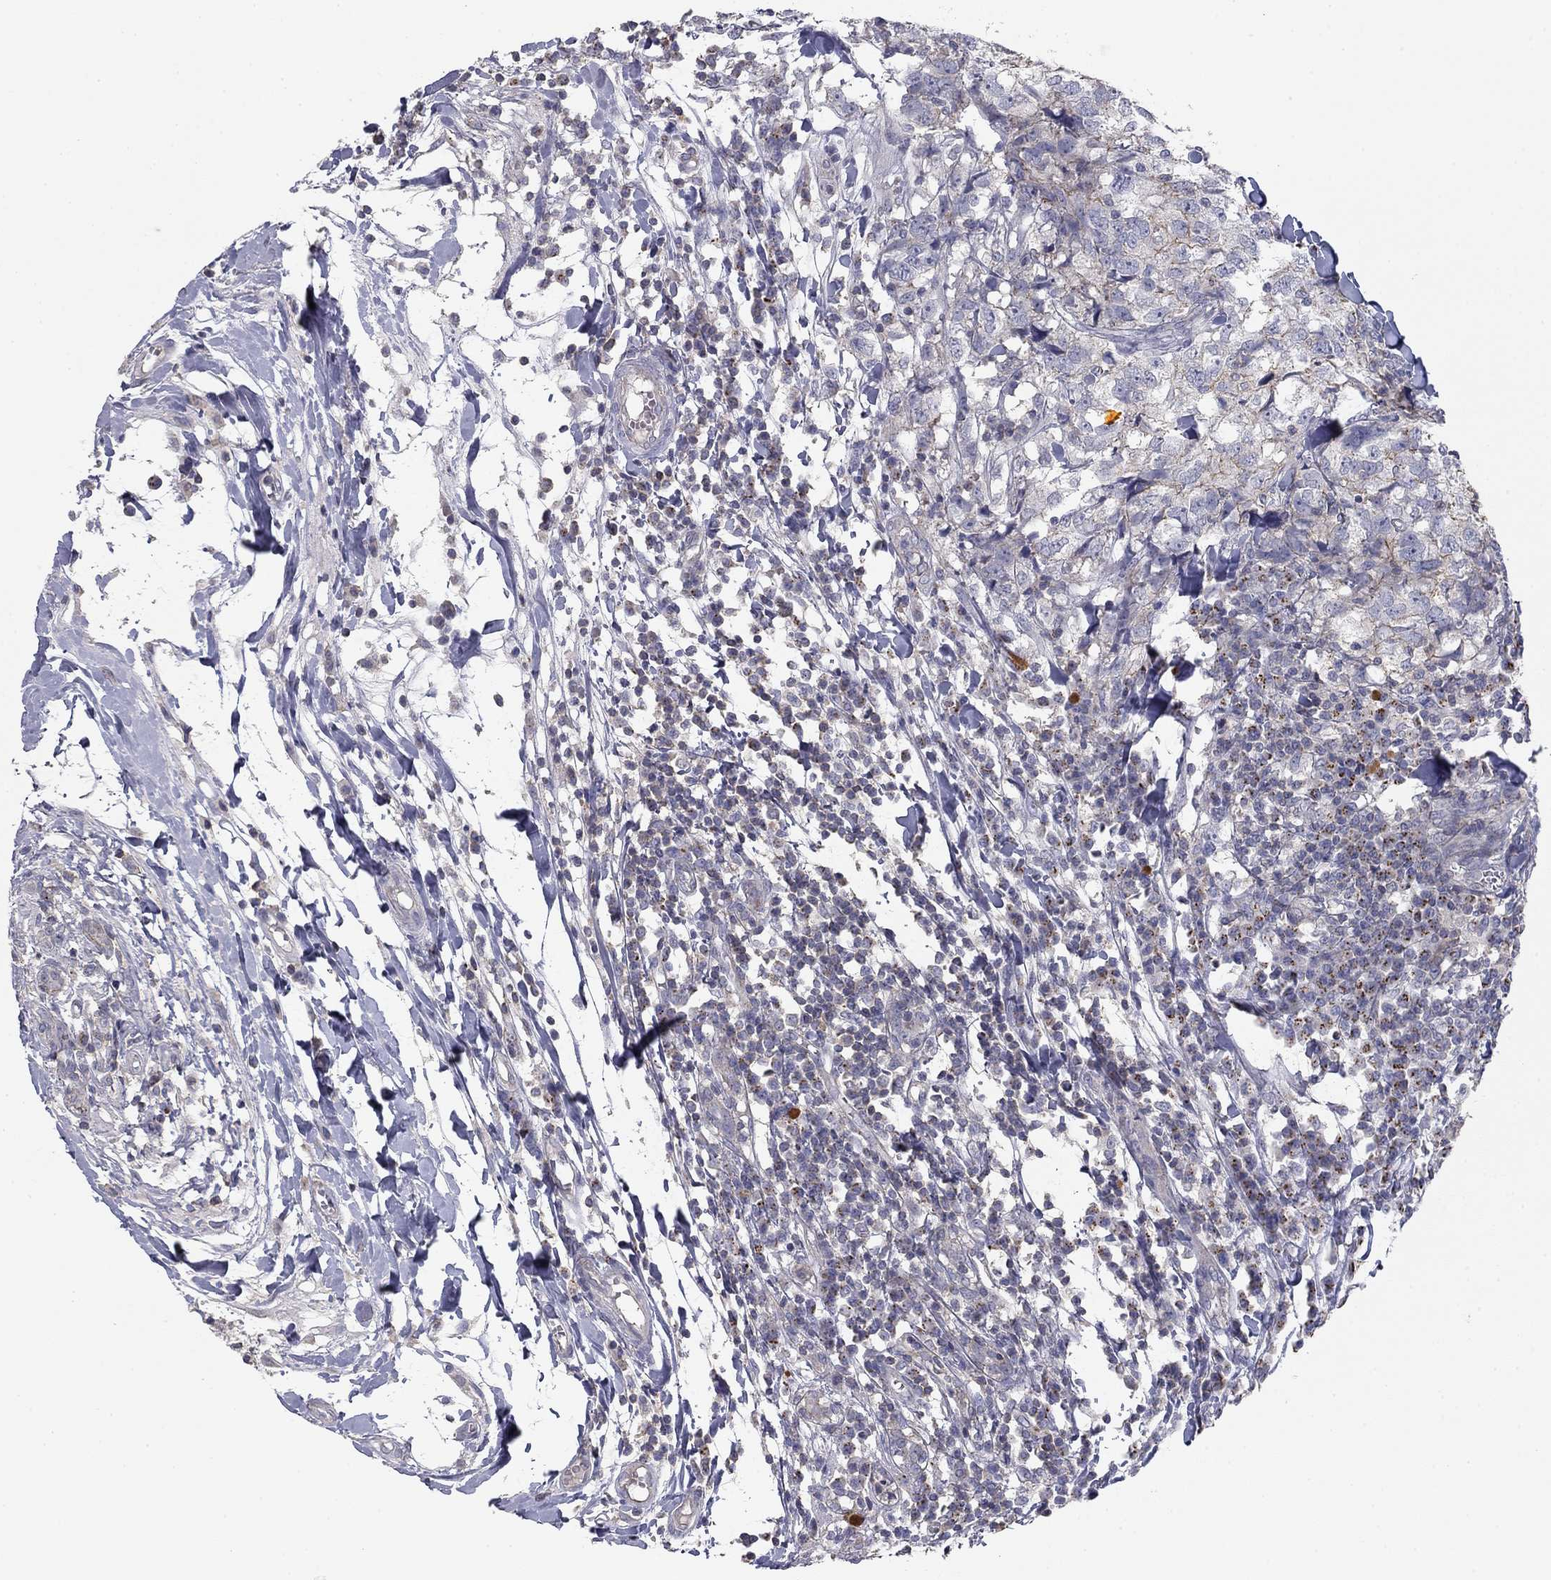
{"staining": {"intensity": "moderate", "quantity": "<25%", "location": "cytoplasmic/membranous"}, "tissue": "breast cancer", "cell_type": "Tumor cells", "image_type": "cancer", "snomed": [{"axis": "morphology", "description": "Duct carcinoma"}, {"axis": "topography", "description": "Breast"}], "caption": "IHC of breast invasive ductal carcinoma exhibits low levels of moderate cytoplasmic/membranous positivity in about <25% of tumor cells.", "gene": "SEPTIN3", "patient": {"sex": "female", "age": 30}}